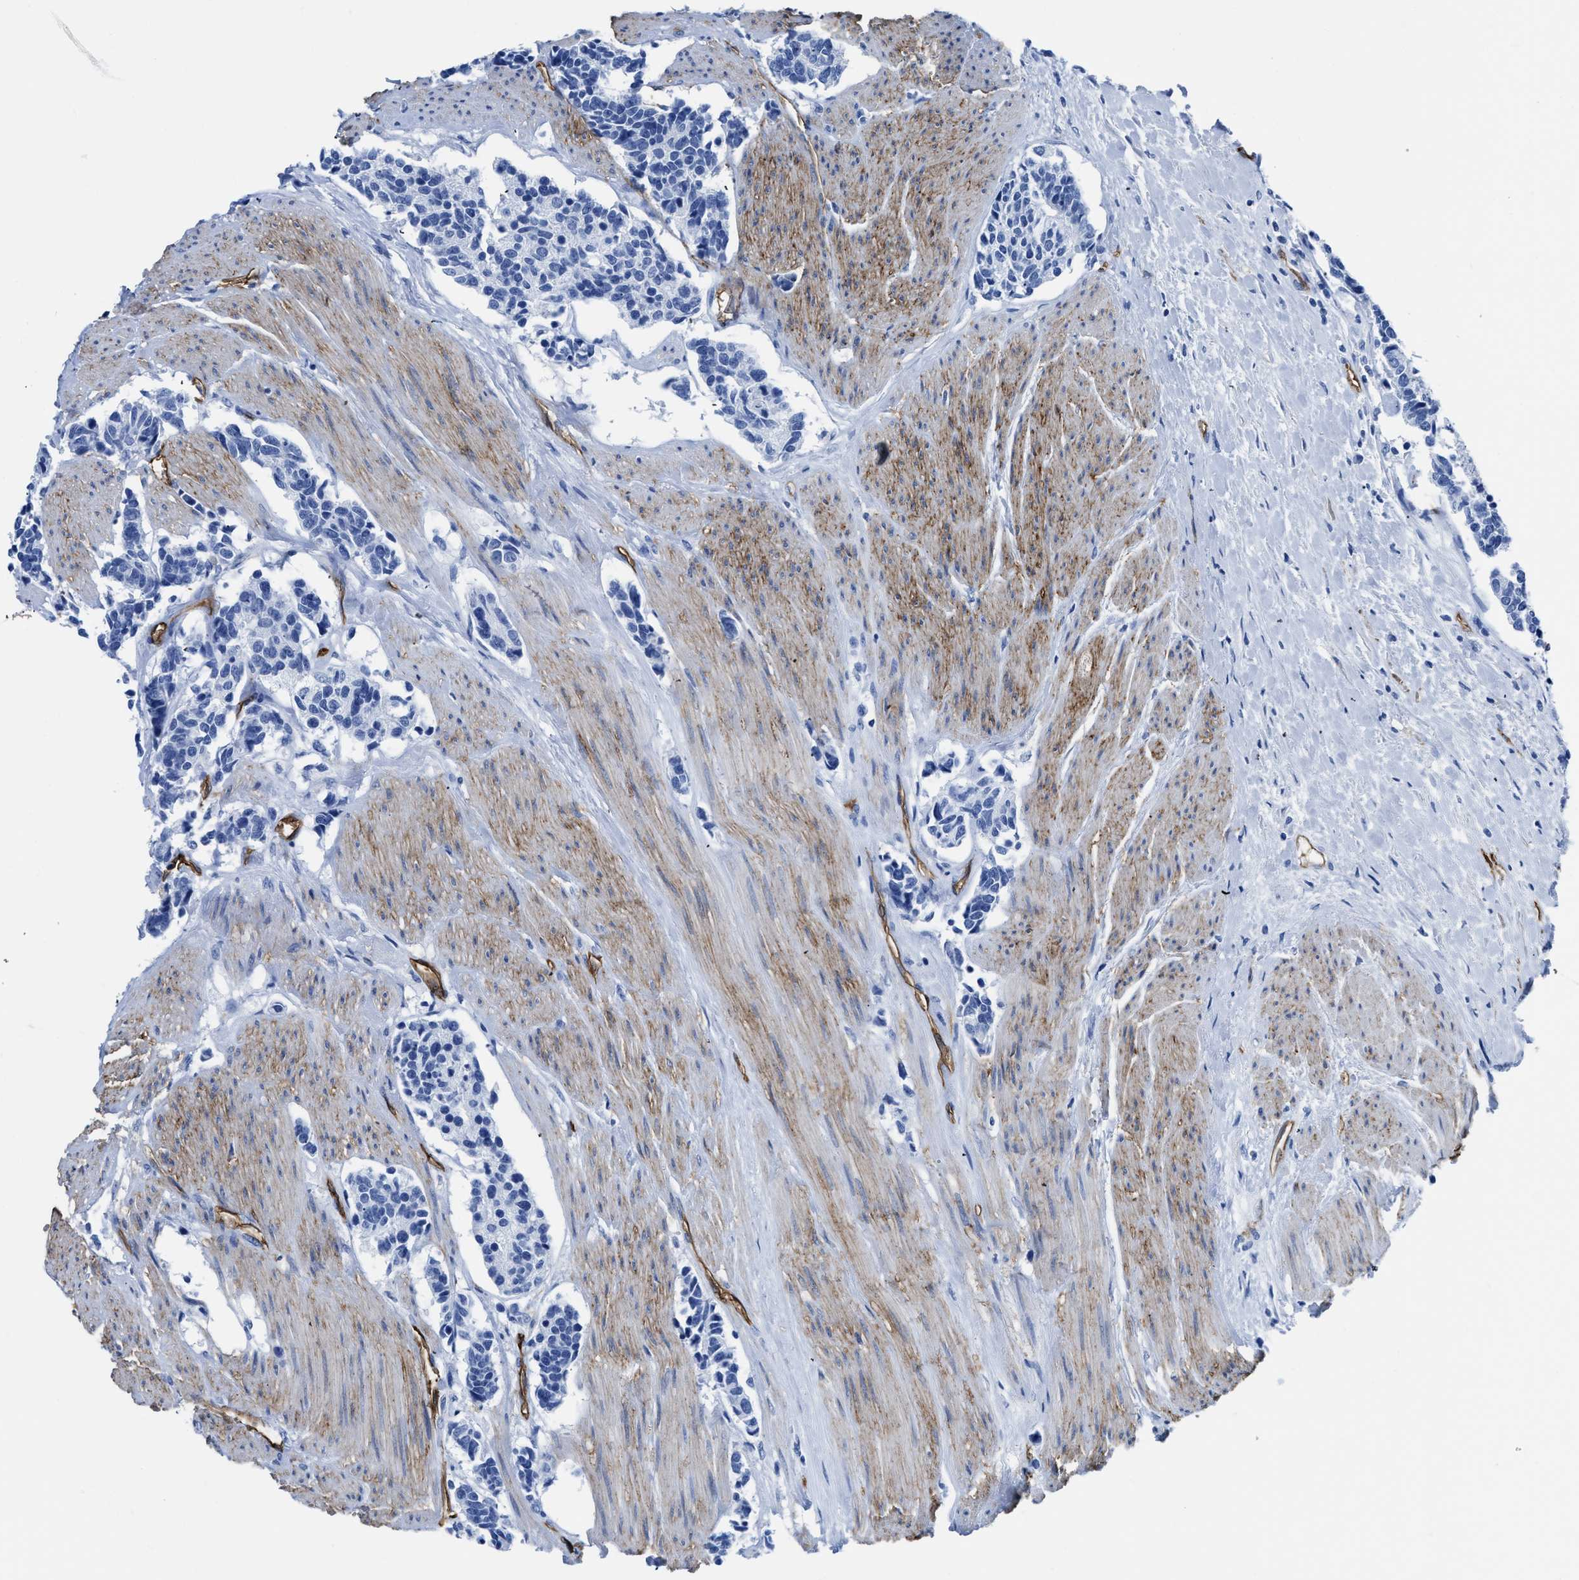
{"staining": {"intensity": "negative", "quantity": "none", "location": "none"}, "tissue": "carcinoid", "cell_type": "Tumor cells", "image_type": "cancer", "snomed": [{"axis": "morphology", "description": "Carcinoma, NOS"}, {"axis": "morphology", "description": "Carcinoid, malignant, NOS"}, {"axis": "topography", "description": "Urinary bladder"}], "caption": "Immunohistochemistry (IHC) of human carcinoid (malignant) displays no staining in tumor cells. (DAB (3,3'-diaminobenzidine) IHC, high magnification).", "gene": "AQP1", "patient": {"sex": "male", "age": 57}}